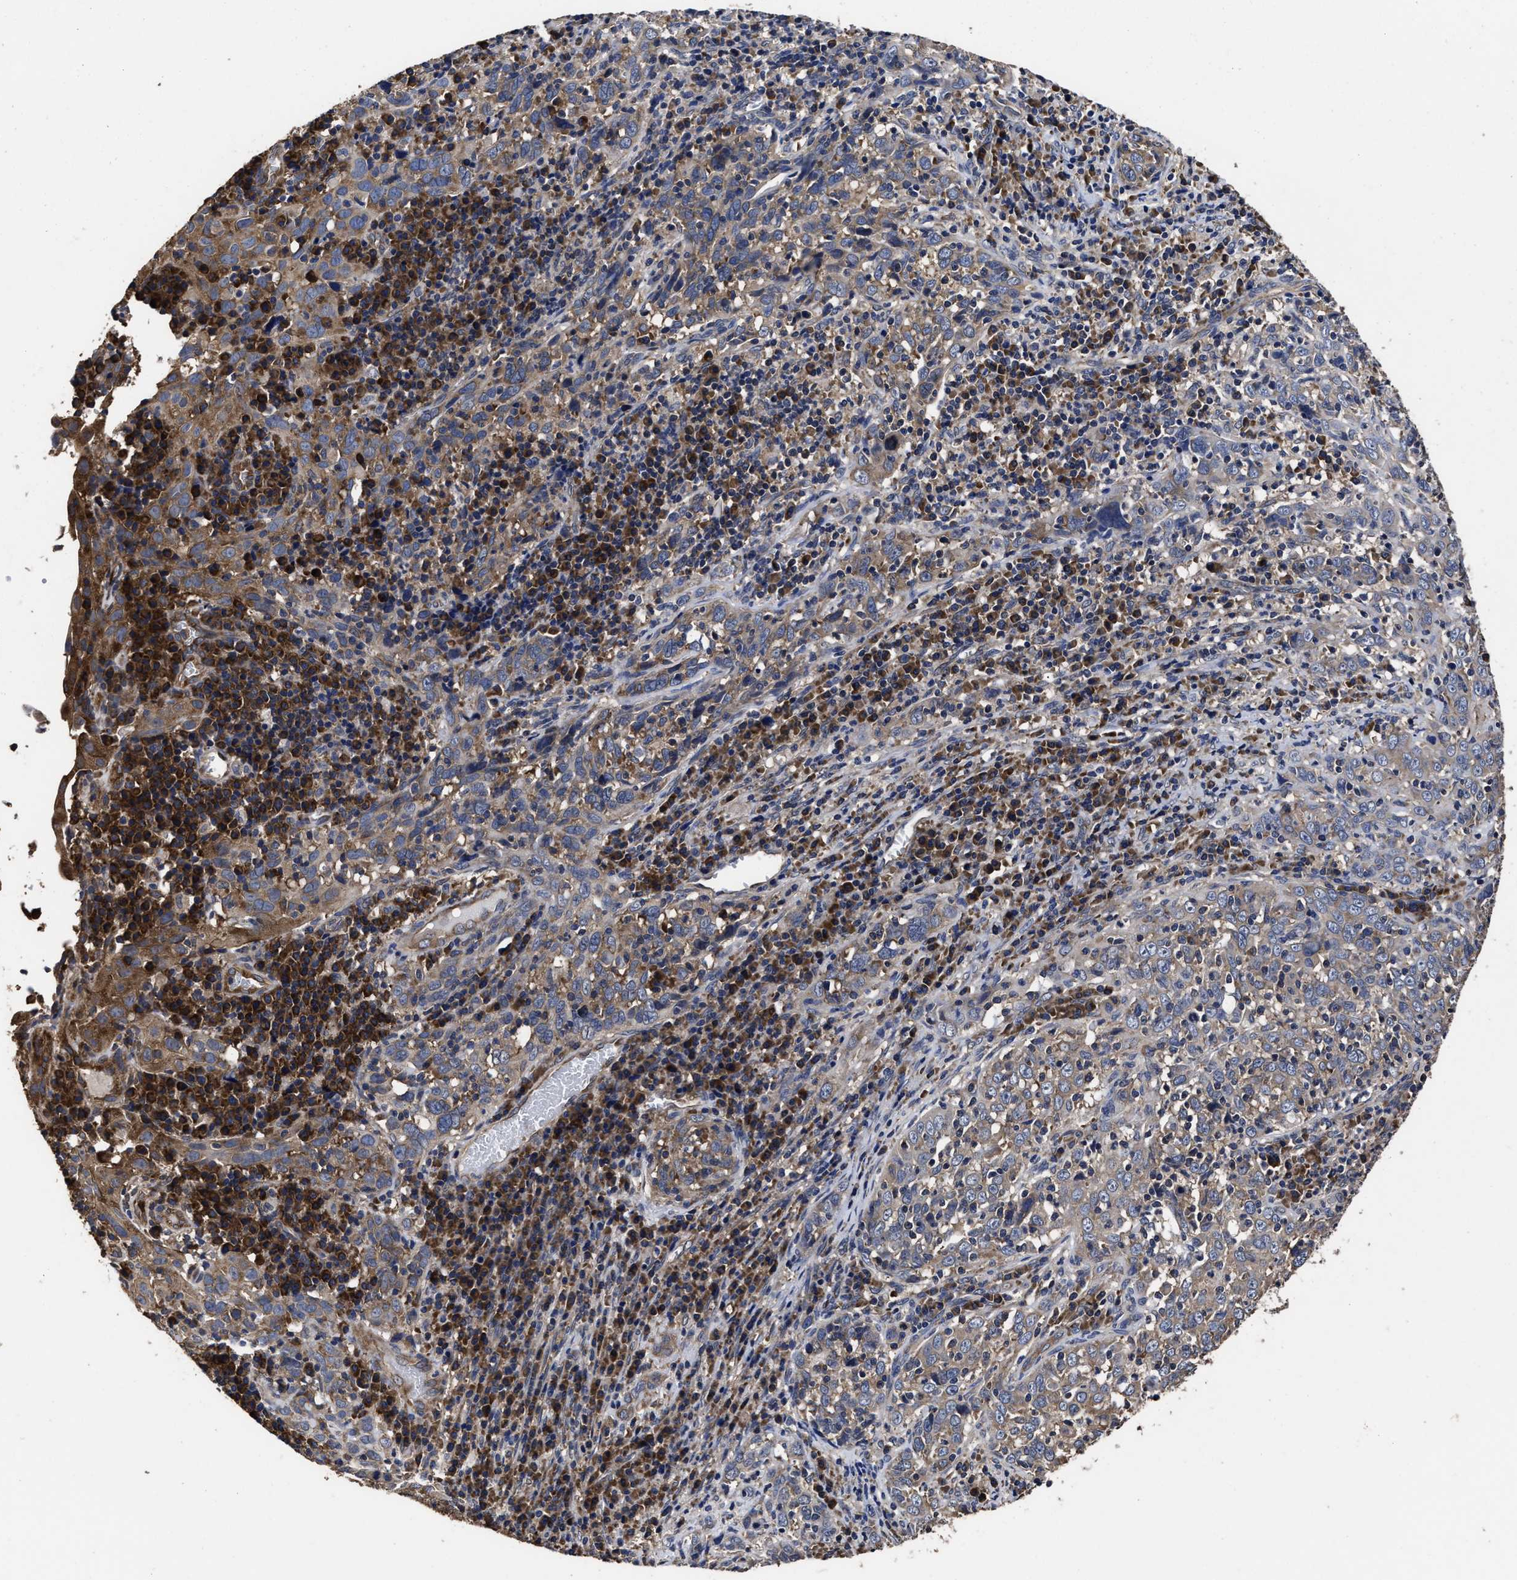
{"staining": {"intensity": "moderate", "quantity": "25%-75%", "location": "cytoplasmic/membranous"}, "tissue": "cervical cancer", "cell_type": "Tumor cells", "image_type": "cancer", "snomed": [{"axis": "morphology", "description": "Squamous cell carcinoma, NOS"}, {"axis": "topography", "description": "Cervix"}], "caption": "An immunohistochemistry image of neoplastic tissue is shown. Protein staining in brown highlights moderate cytoplasmic/membranous positivity in cervical cancer (squamous cell carcinoma) within tumor cells. (DAB = brown stain, brightfield microscopy at high magnification).", "gene": "AVEN", "patient": {"sex": "female", "age": 46}}